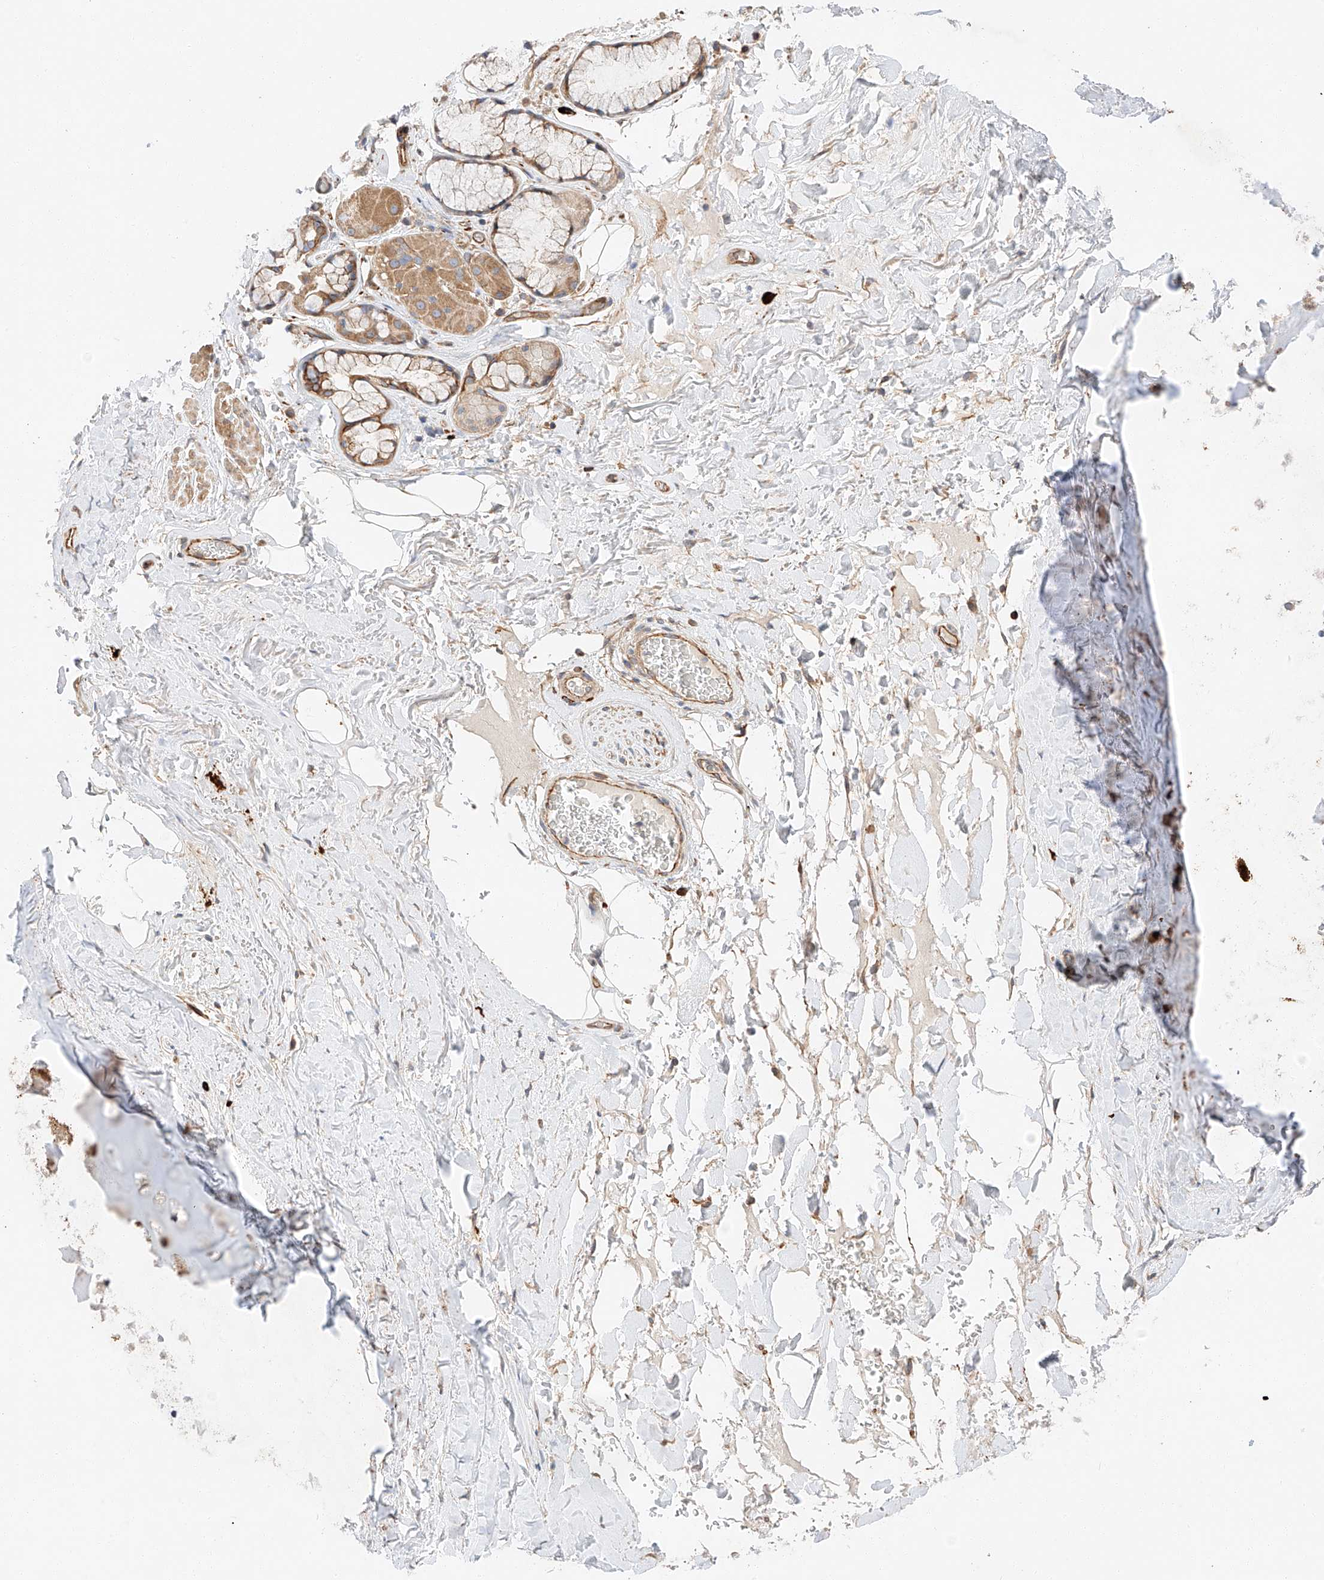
{"staining": {"intensity": "negative", "quantity": "none", "location": "none"}, "tissue": "adipose tissue", "cell_type": "Adipocytes", "image_type": "normal", "snomed": [{"axis": "morphology", "description": "Normal tissue, NOS"}, {"axis": "topography", "description": "Cartilage tissue"}], "caption": "This is an IHC image of benign human adipose tissue. There is no positivity in adipocytes.", "gene": "MINDY4", "patient": {"sex": "female", "age": 63}}